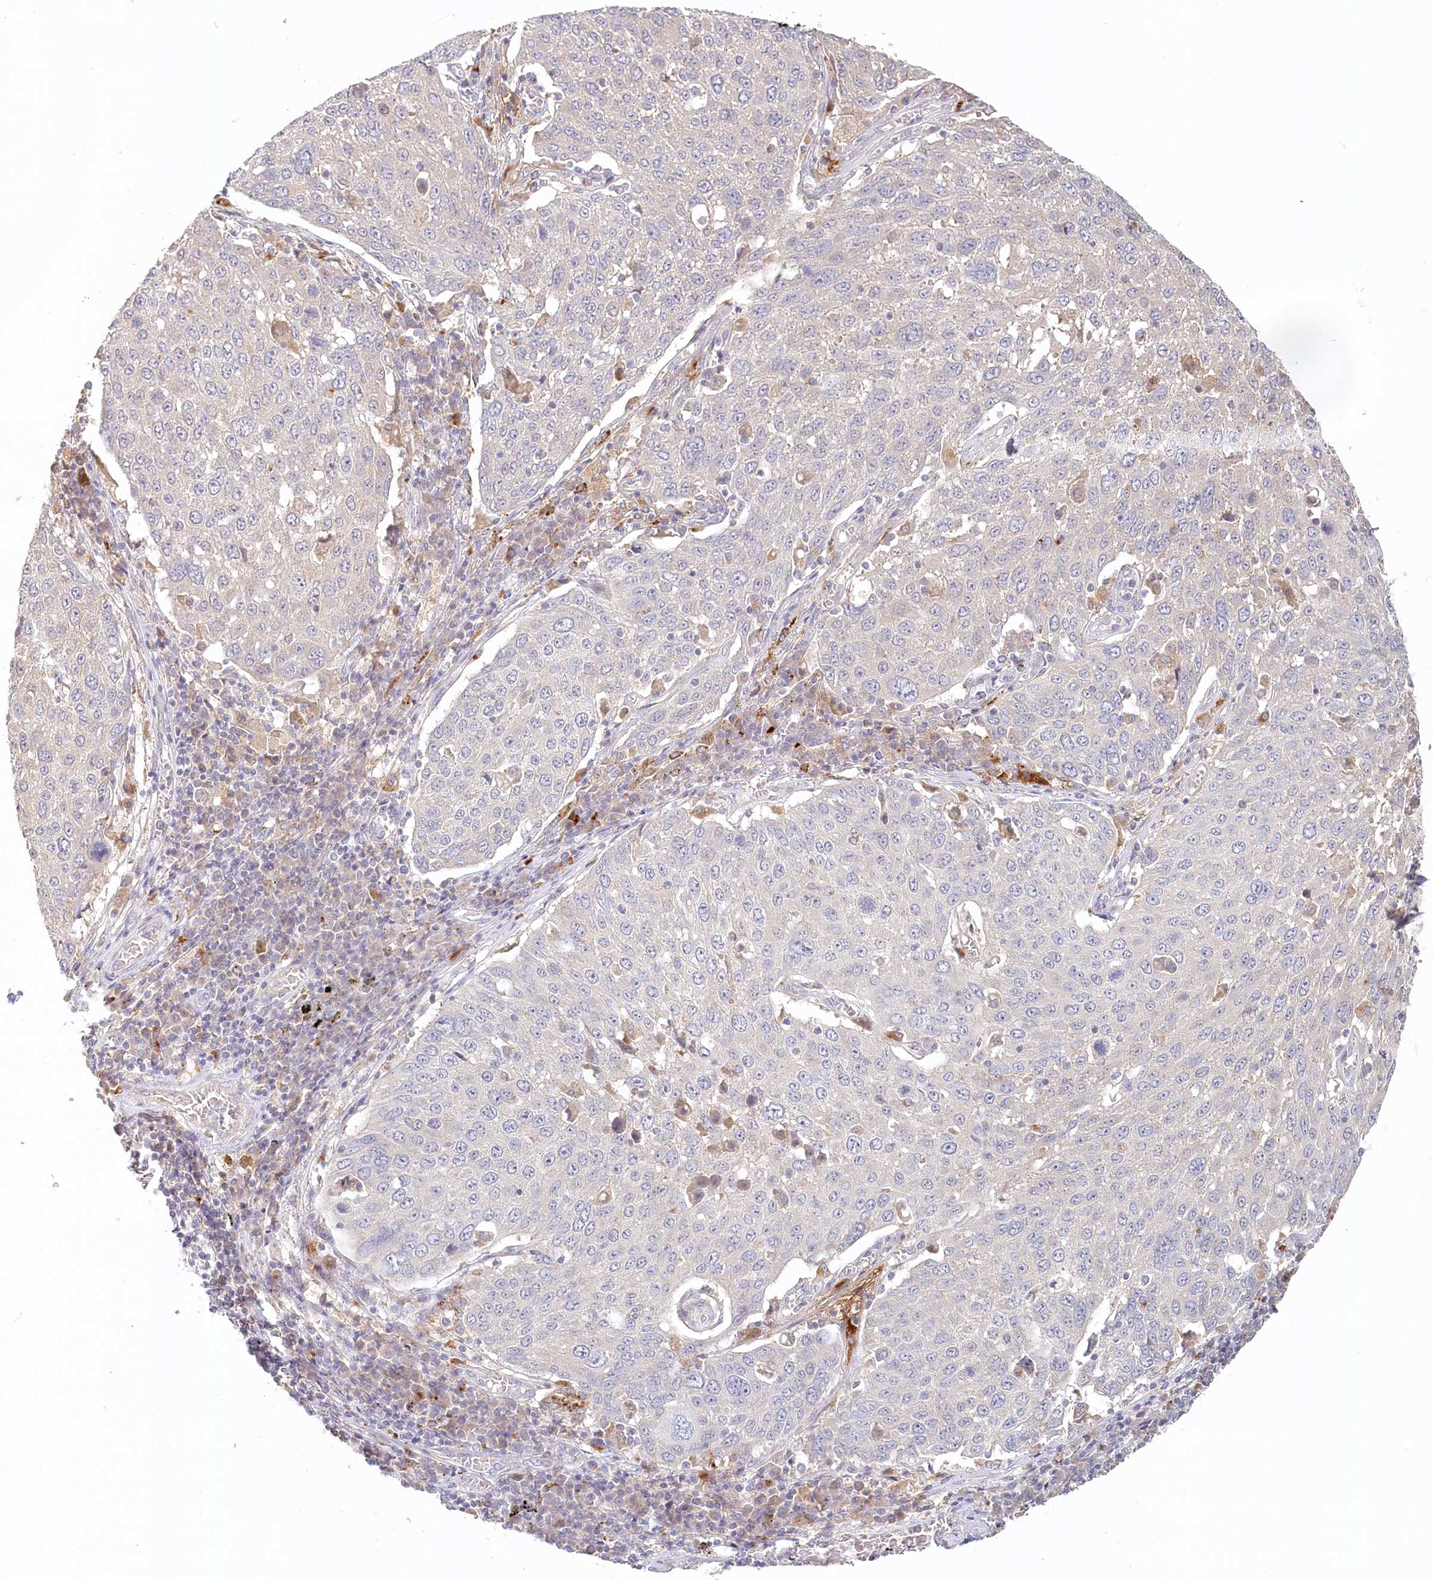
{"staining": {"intensity": "negative", "quantity": "none", "location": "none"}, "tissue": "lung cancer", "cell_type": "Tumor cells", "image_type": "cancer", "snomed": [{"axis": "morphology", "description": "Squamous cell carcinoma, NOS"}, {"axis": "topography", "description": "Lung"}], "caption": "There is no significant positivity in tumor cells of lung squamous cell carcinoma.", "gene": "VSIG1", "patient": {"sex": "male", "age": 65}}